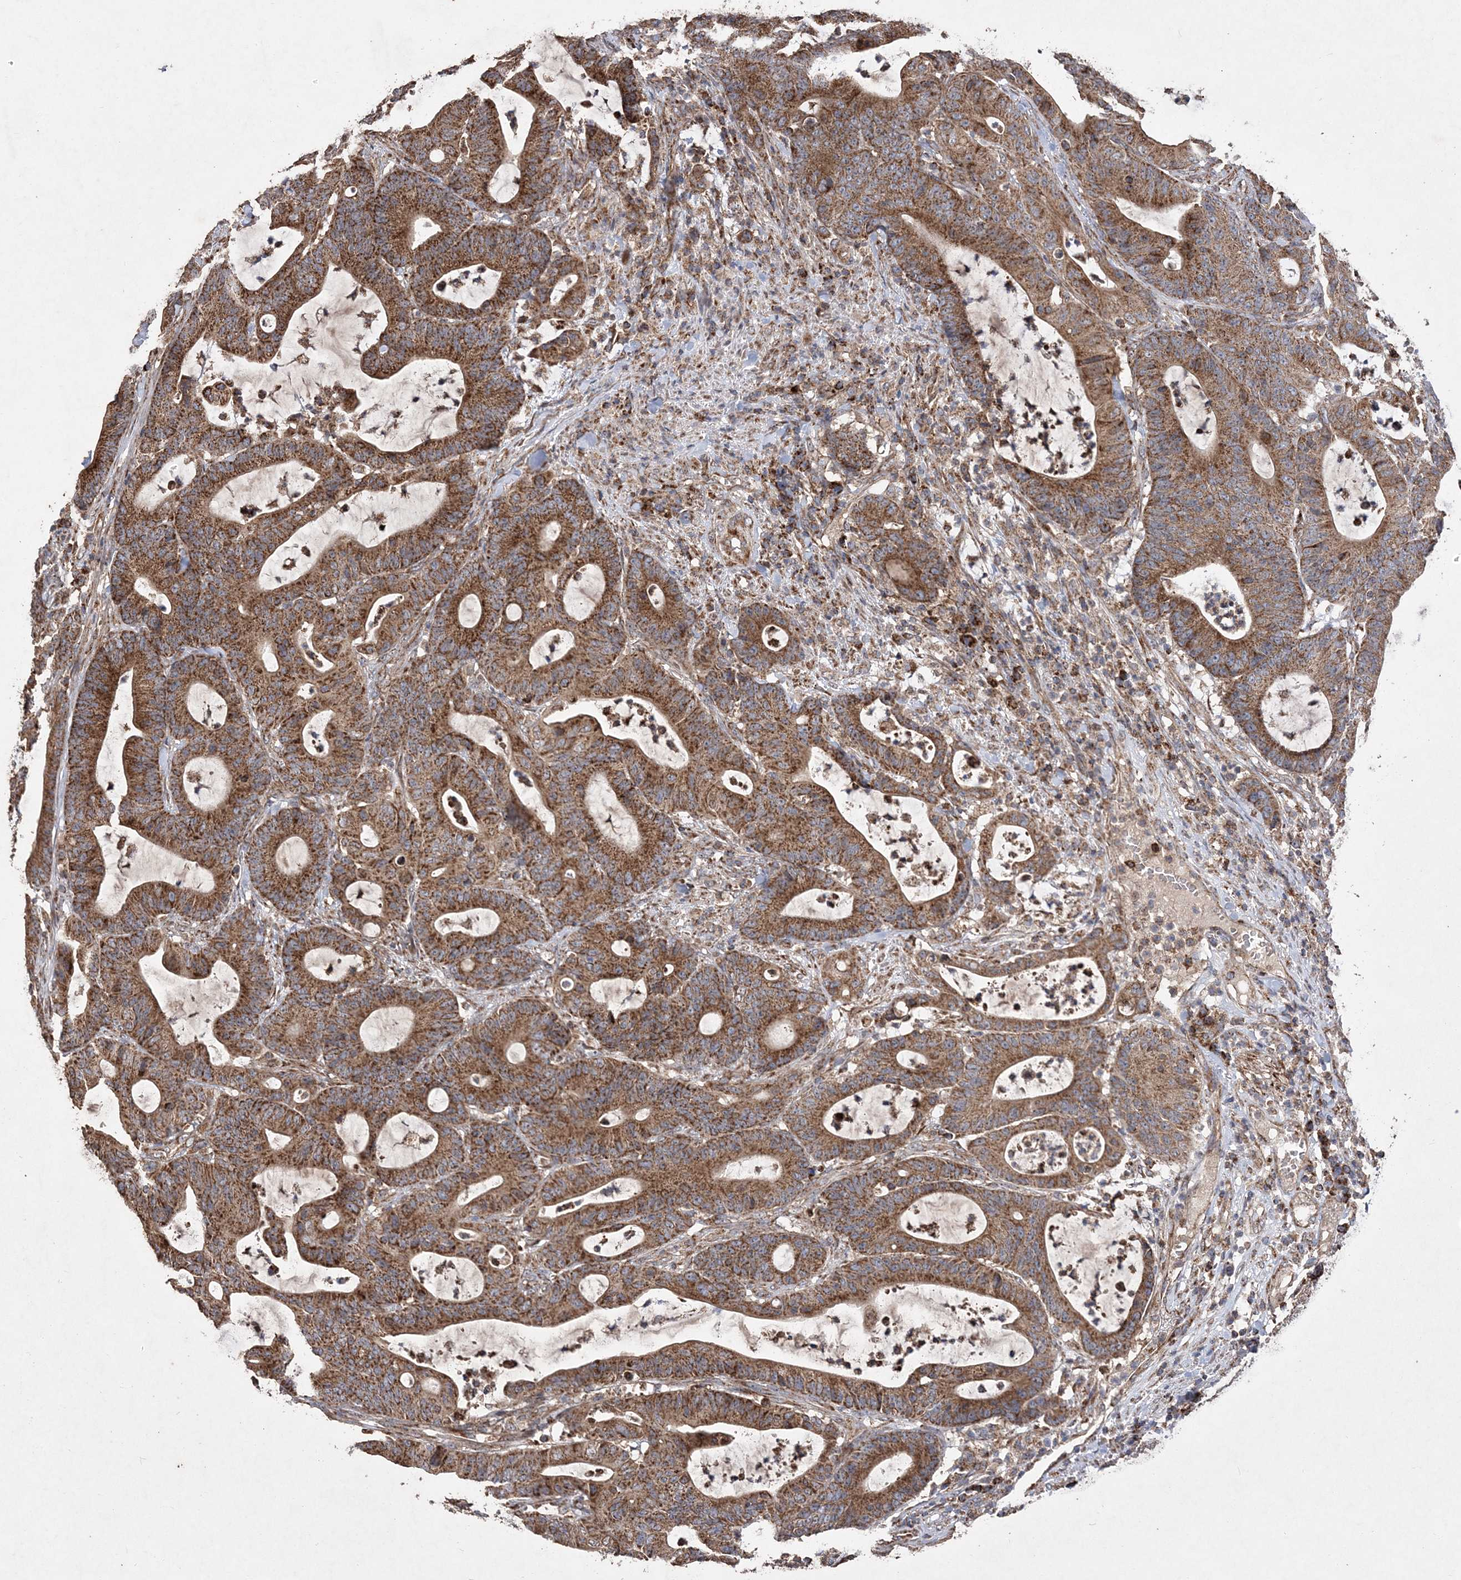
{"staining": {"intensity": "strong", "quantity": ">75%", "location": "cytoplasmic/membranous"}, "tissue": "colorectal cancer", "cell_type": "Tumor cells", "image_type": "cancer", "snomed": [{"axis": "morphology", "description": "Adenocarcinoma, NOS"}, {"axis": "topography", "description": "Colon"}], "caption": "The histopathology image shows a brown stain indicating the presence of a protein in the cytoplasmic/membranous of tumor cells in colorectal adenocarcinoma. The protein of interest is shown in brown color, while the nuclei are stained blue.", "gene": "POC5", "patient": {"sex": "female", "age": 84}}